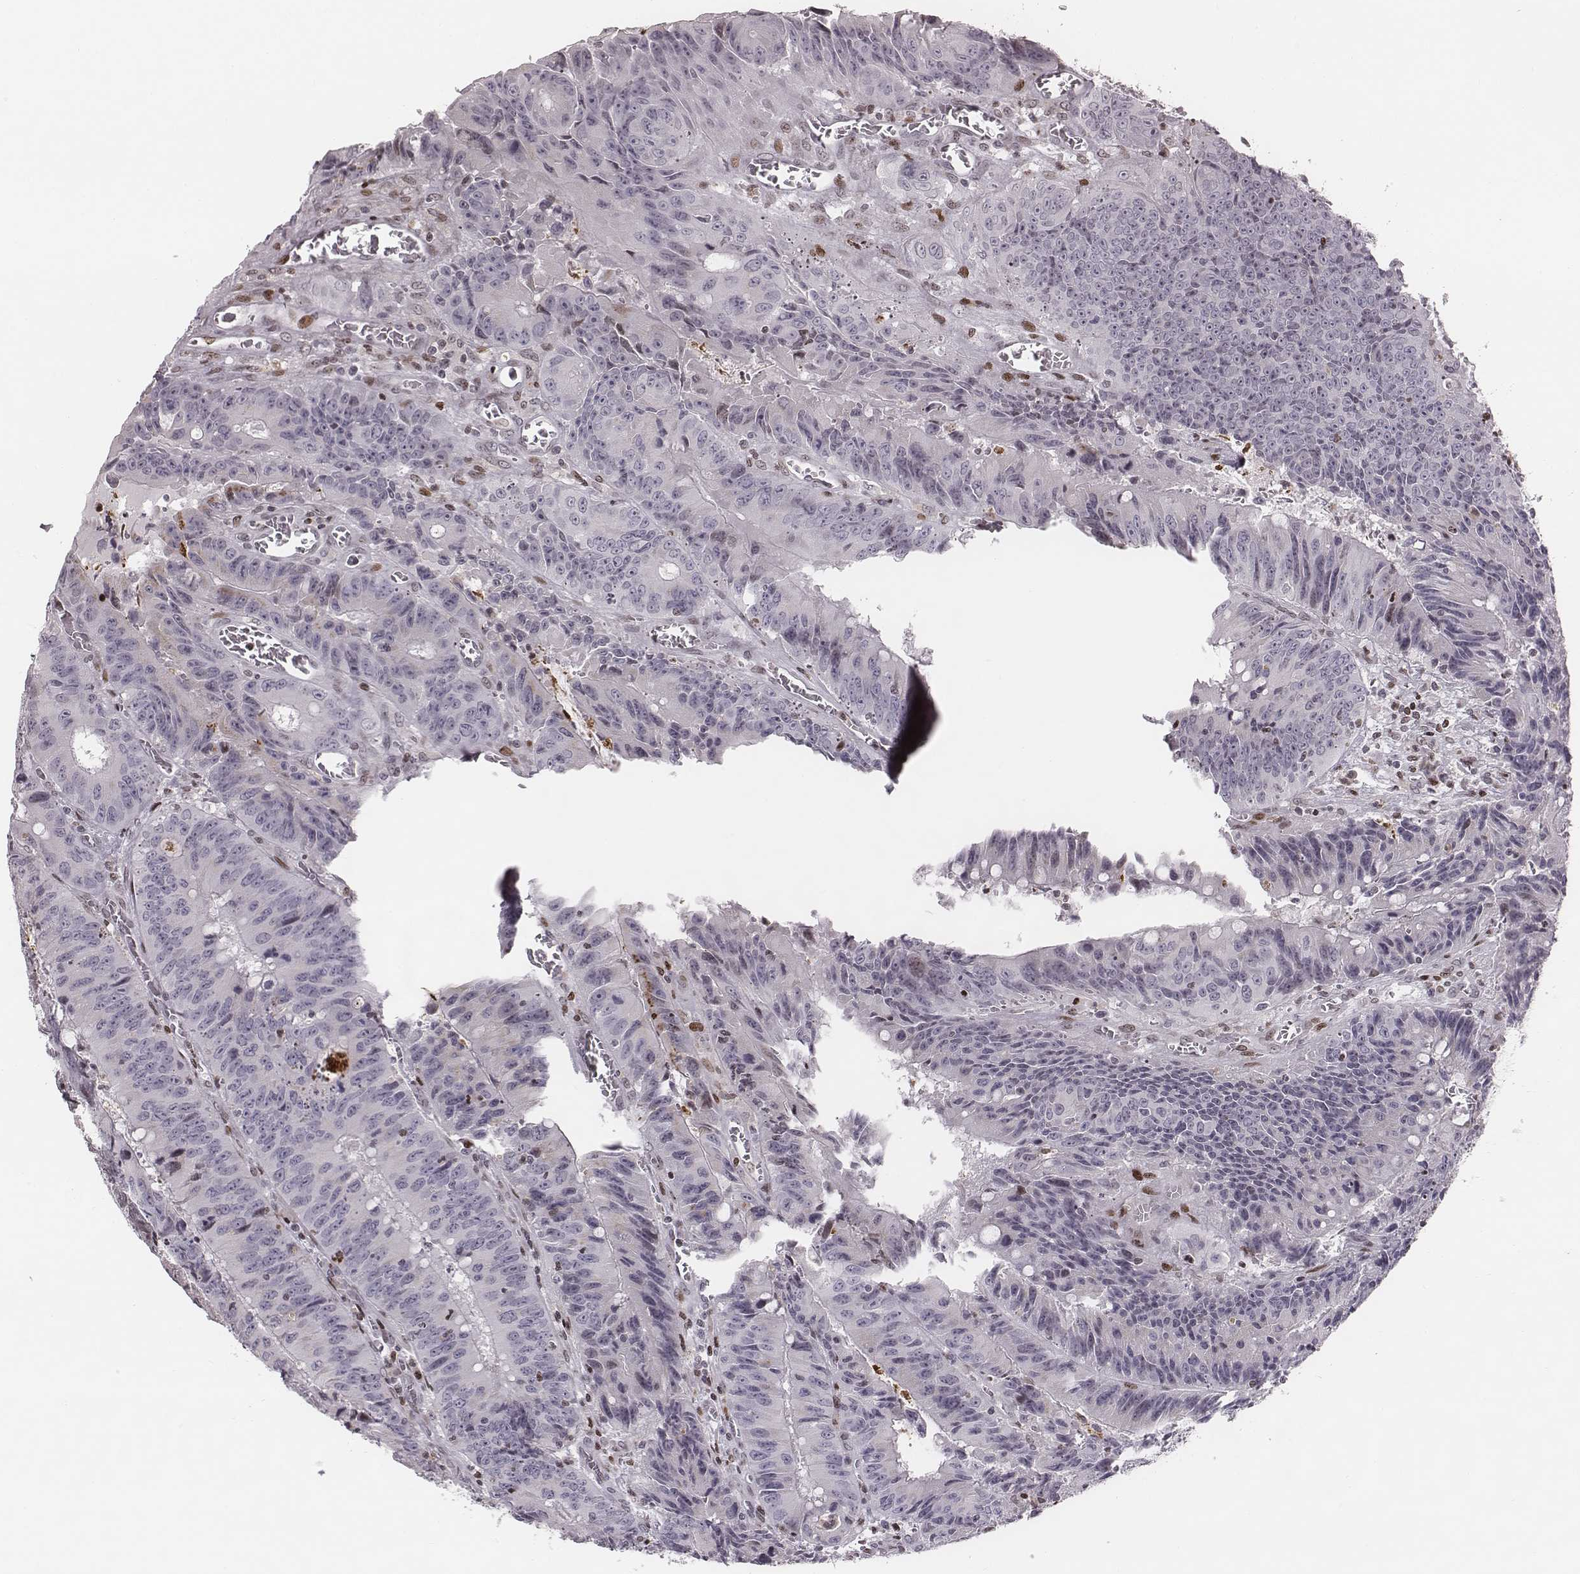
{"staining": {"intensity": "negative", "quantity": "none", "location": "none"}, "tissue": "colorectal cancer", "cell_type": "Tumor cells", "image_type": "cancer", "snomed": [{"axis": "morphology", "description": "Adenocarcinoma, NOS"}, {"axis": "topography", "description": "Rectum"}], "caption": "DAB (3,3'-diaminobenzidine) immunohistochemical staining of colorectal cancer (adenocarcinoma) exhibits no significant positivity in tumor cells. (Stains: DAB IHC with hematoxylin counter stain, Microscopy: brightfield microscopy at high magnification).", "gene": "NDC1", "patient": {"sex": "female", "age": 72}}